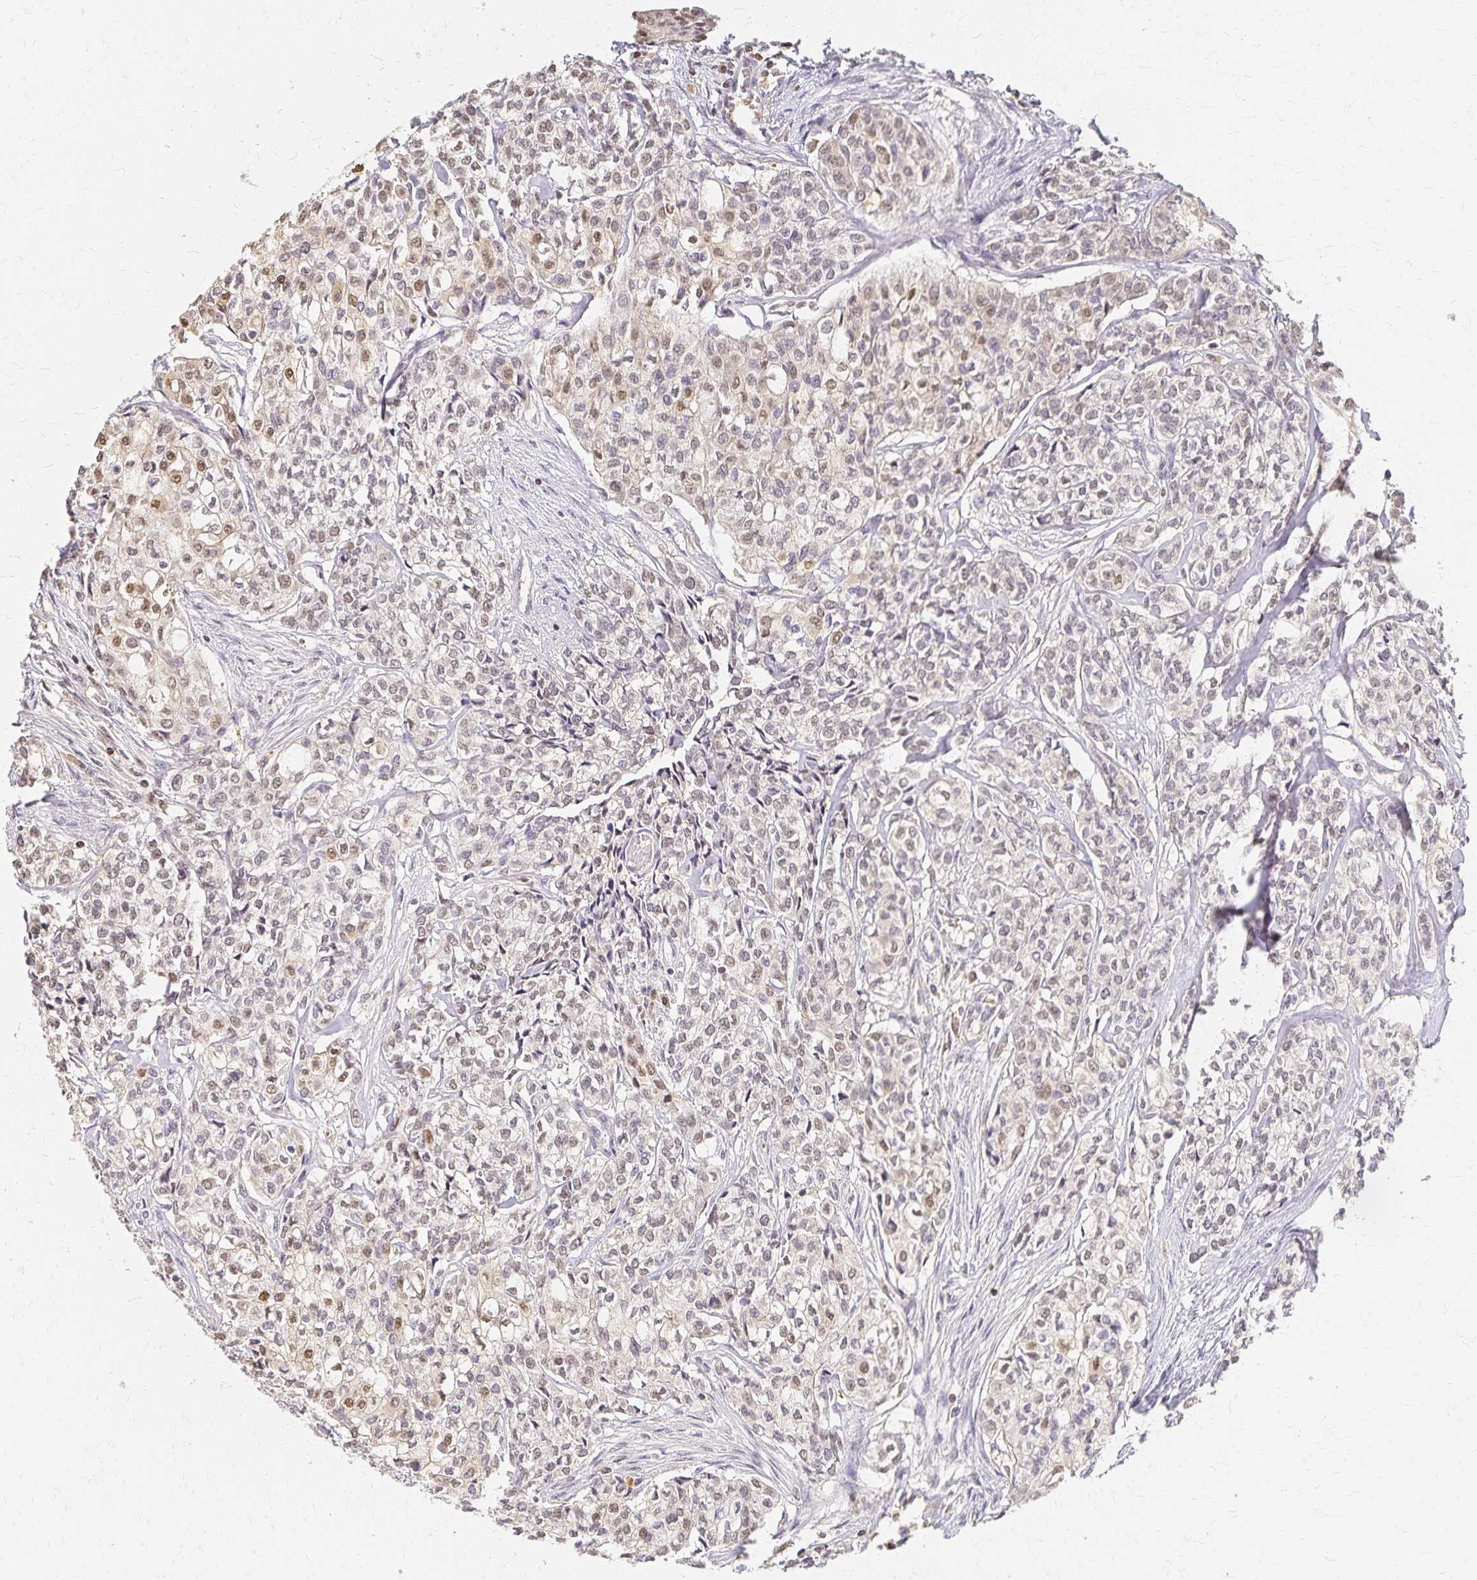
{"staining": {"intensity": "weak", "quantity": "25%-75%", "location": "cytoplasmic/membranous,nuclear"}, "tissue": "head and neck cancer", "cell_type": "Tumor cells", "image_type": "cancer", "snomed": [{"axis": "morphology", "description": "Adenocarcinoma, NOS"}, {"axis": "topography", "description": "Head-Neck"}], "caption": "This is an image of immunohistochemistry staining of head and neck cancer, which shows weak staining in the cytoplasmic/membranous and nuclear of tumor cells.", "gene": "AZGP1", "patient": {"sex": "male", "age": 81}}